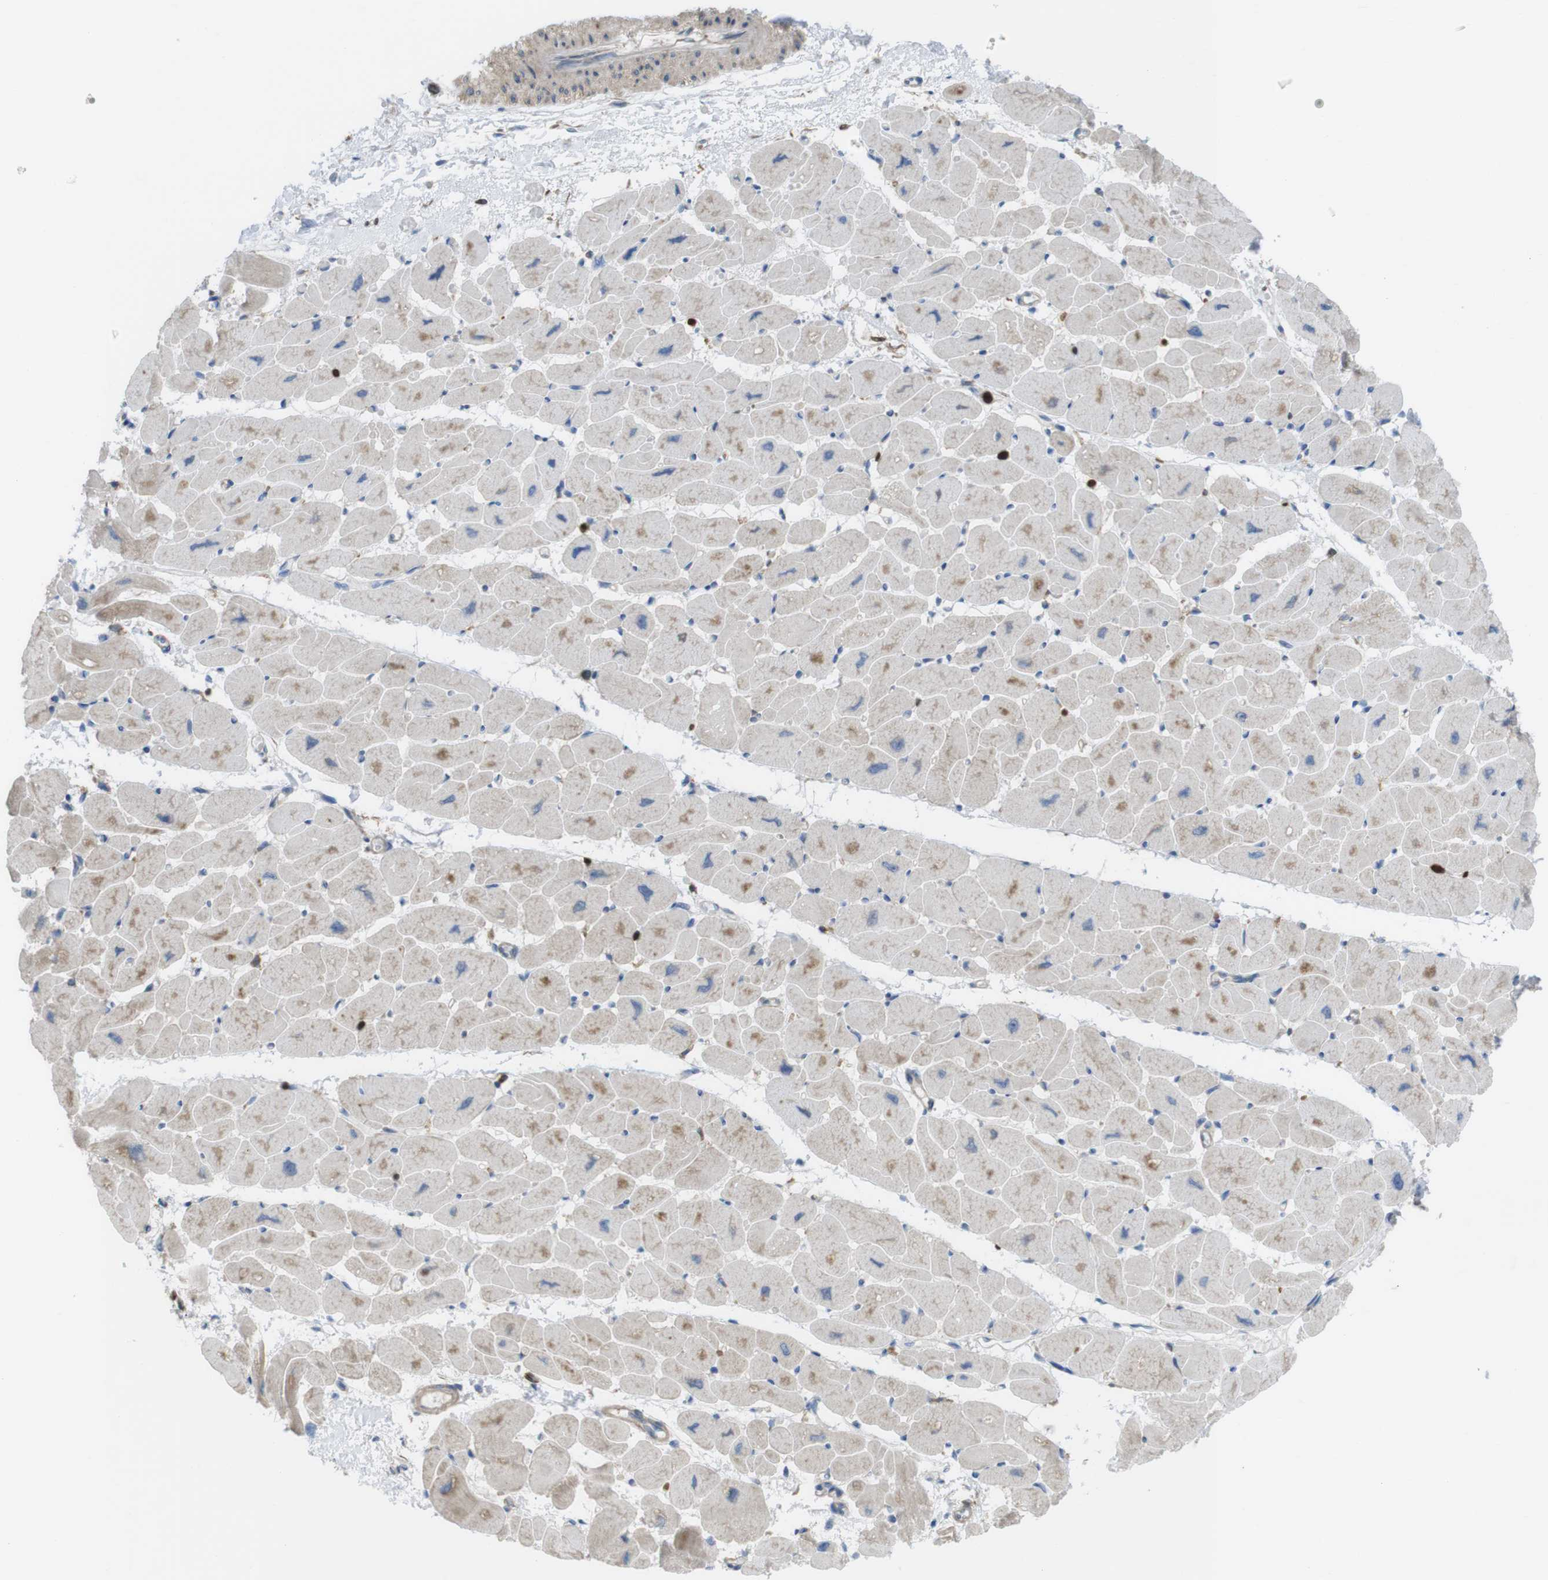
{"staining": {"intensity": "weak", "quantity": "25%-75%", "location": "cytoplasmic/membranous"}, "tissue": "heart muscle", "cell_type": "Cardiomyocytes", "image_type": "normal", "snomed": [{"axis": "morphology", "description": "Normal tissue, NOS"}, {"axis": "topography", "description": "Heart"}], "caption": "The image exhibits immunohistochemical staining of benign heart muscle. There is weak cytoplasmic/membranous expression is seen in about 25%-75% of cardiomyocytes.", "gene": "PRKCD", "patient": {"sex": "female", "age": 54}}